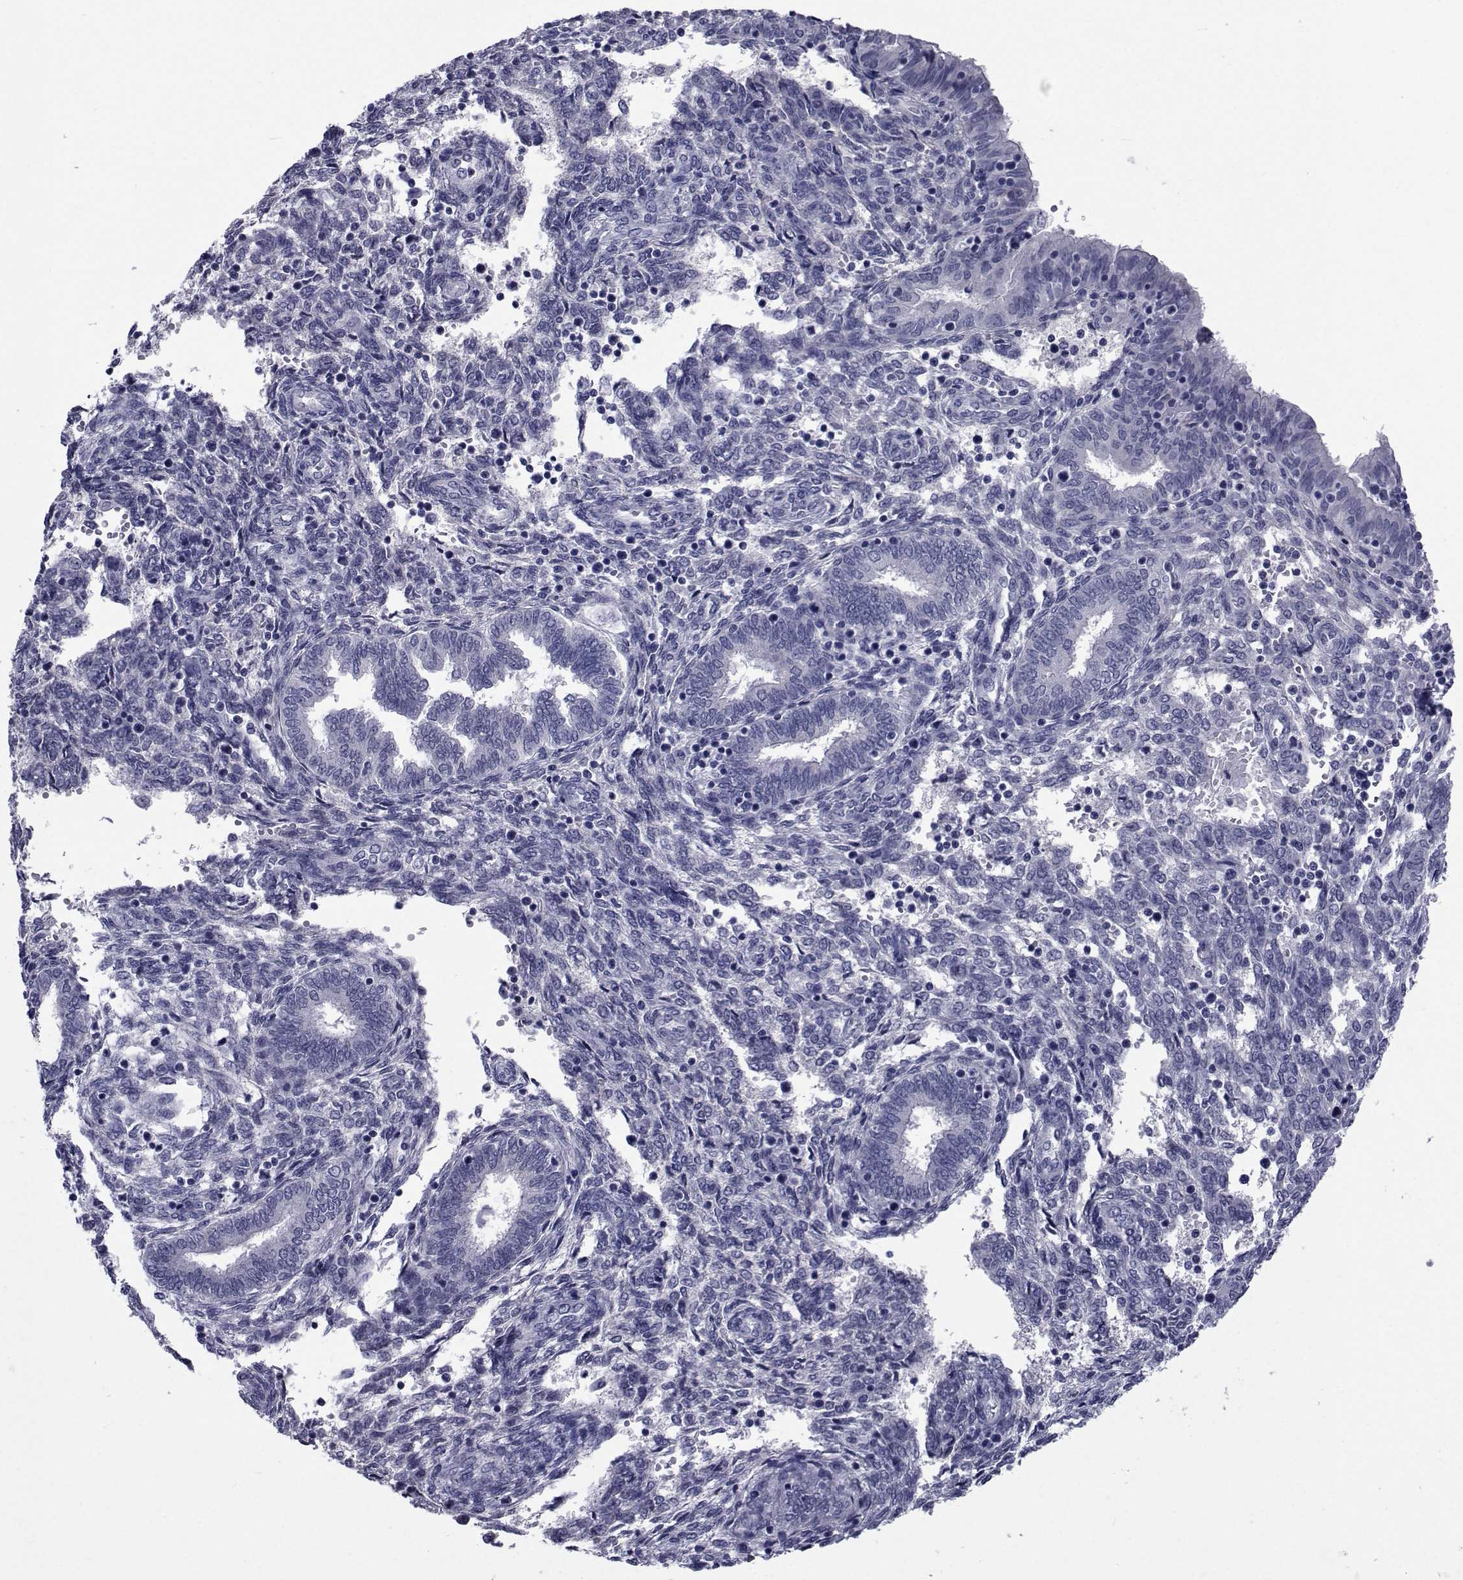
{"staining": {"intensity": "negative", "quantity": "none", "location": "none"}, "tissue": "endometrium", "cell_type": "Cells in endometrial stroma", "image_type": "normal", "snomed": [{"axis": "morphology", "description": "Normal tissue, NOS"}, {"axis": "topography", "description": "Endometrium"}], "caption": "Immunohistochemical staining of normal human endometrium exhibits no significant expression in cells in endometrial stroma.", "gene": "SEMA5B", "patient": {"sex": "female", "age": 42}}